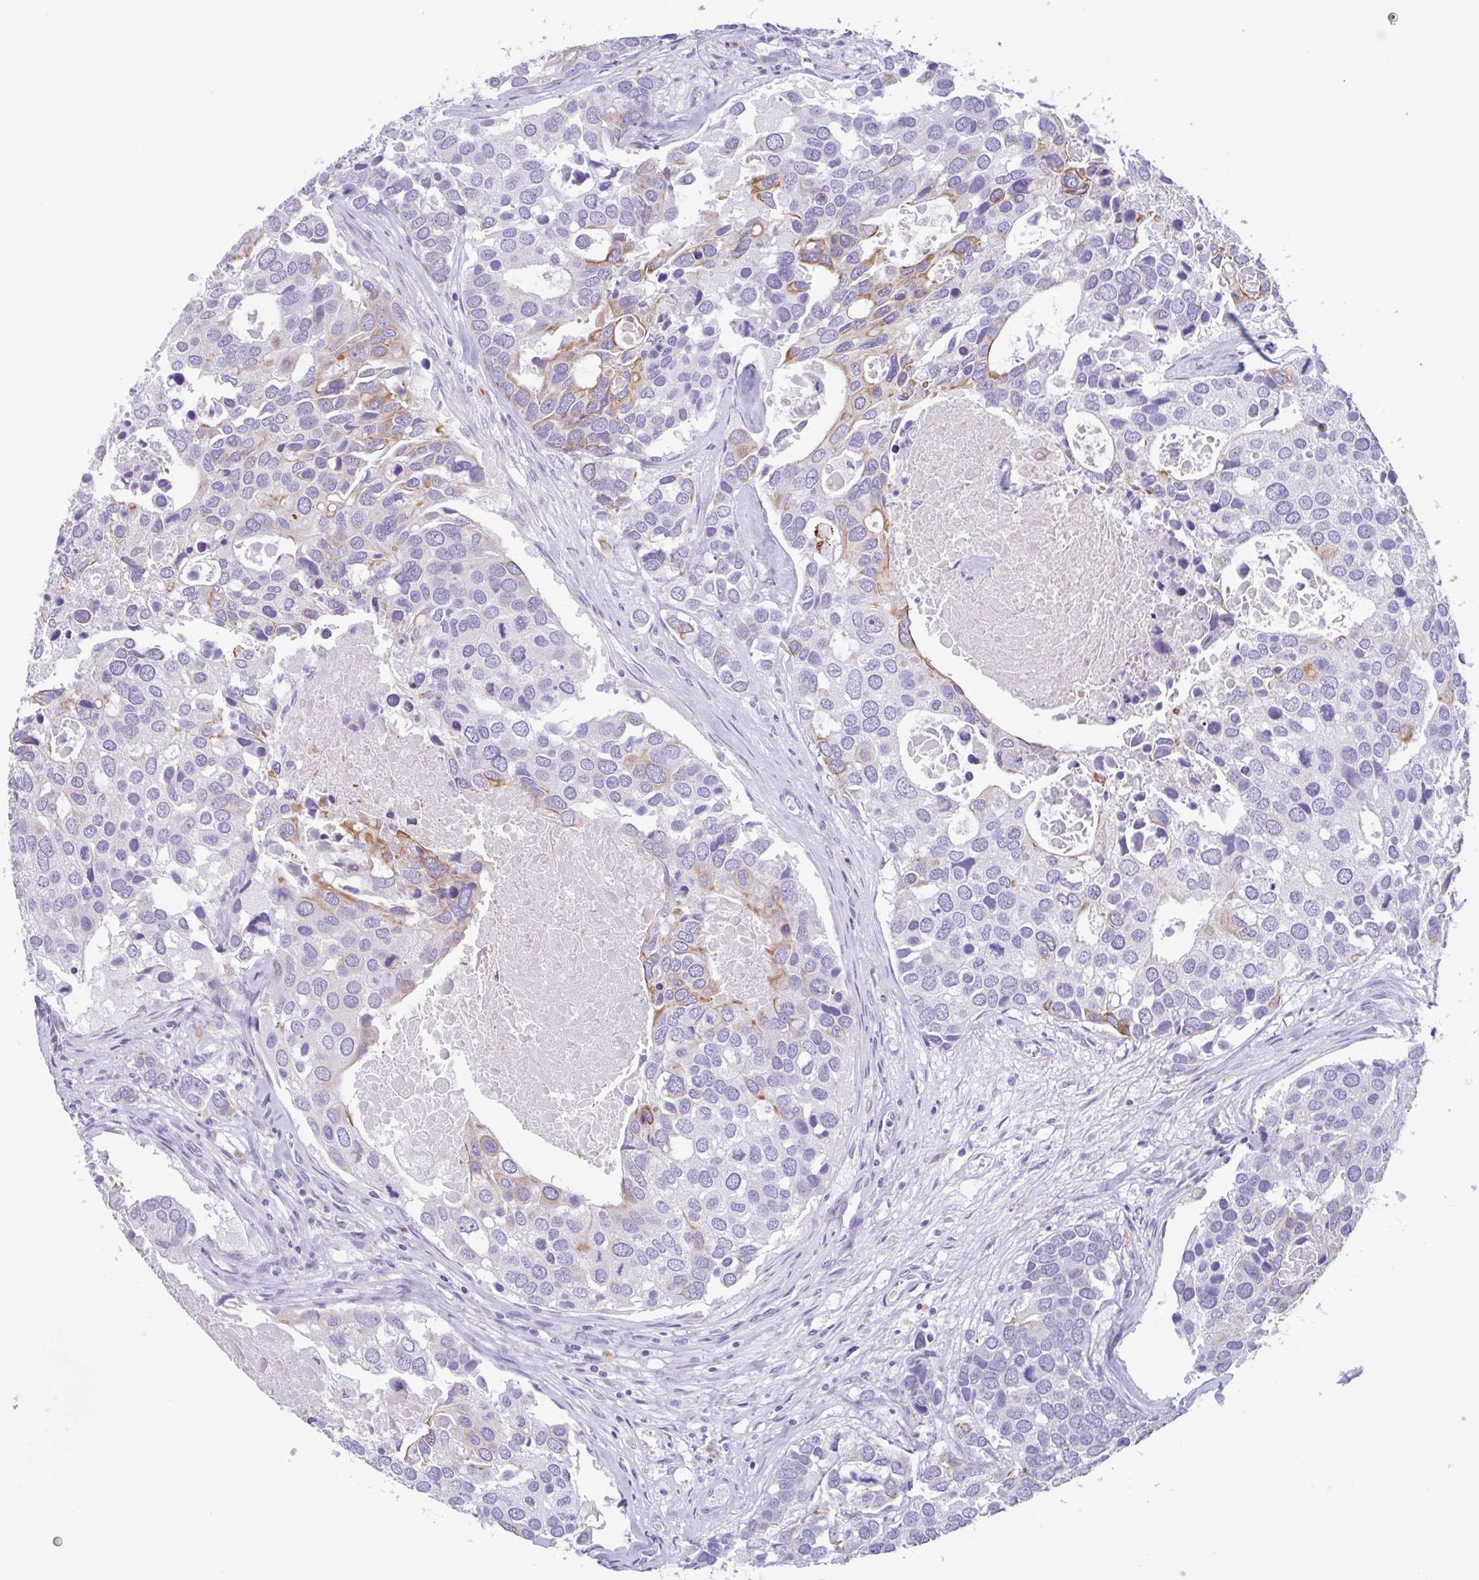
{"staining": {"intensity": "moderate", "quantity": "<25%", "location": "cytoplasmic/membranous"}, "tissue": "breast cancer", "cell_type": "Tumor cells", "image_type": "cancer", "snomed": [{"axis": "morphology", "description": "Duct carcinoma"}, {"axis": "topography", "description": "Breast"}], "caption": "Moderate cytoplasmic/membranous expression for a protein is present in about <25% of tumor cells of intraductal carcinoma (breast) using IHC.", "gene": "DTWD2", "patient": {"sex": "female", "age": 83}}